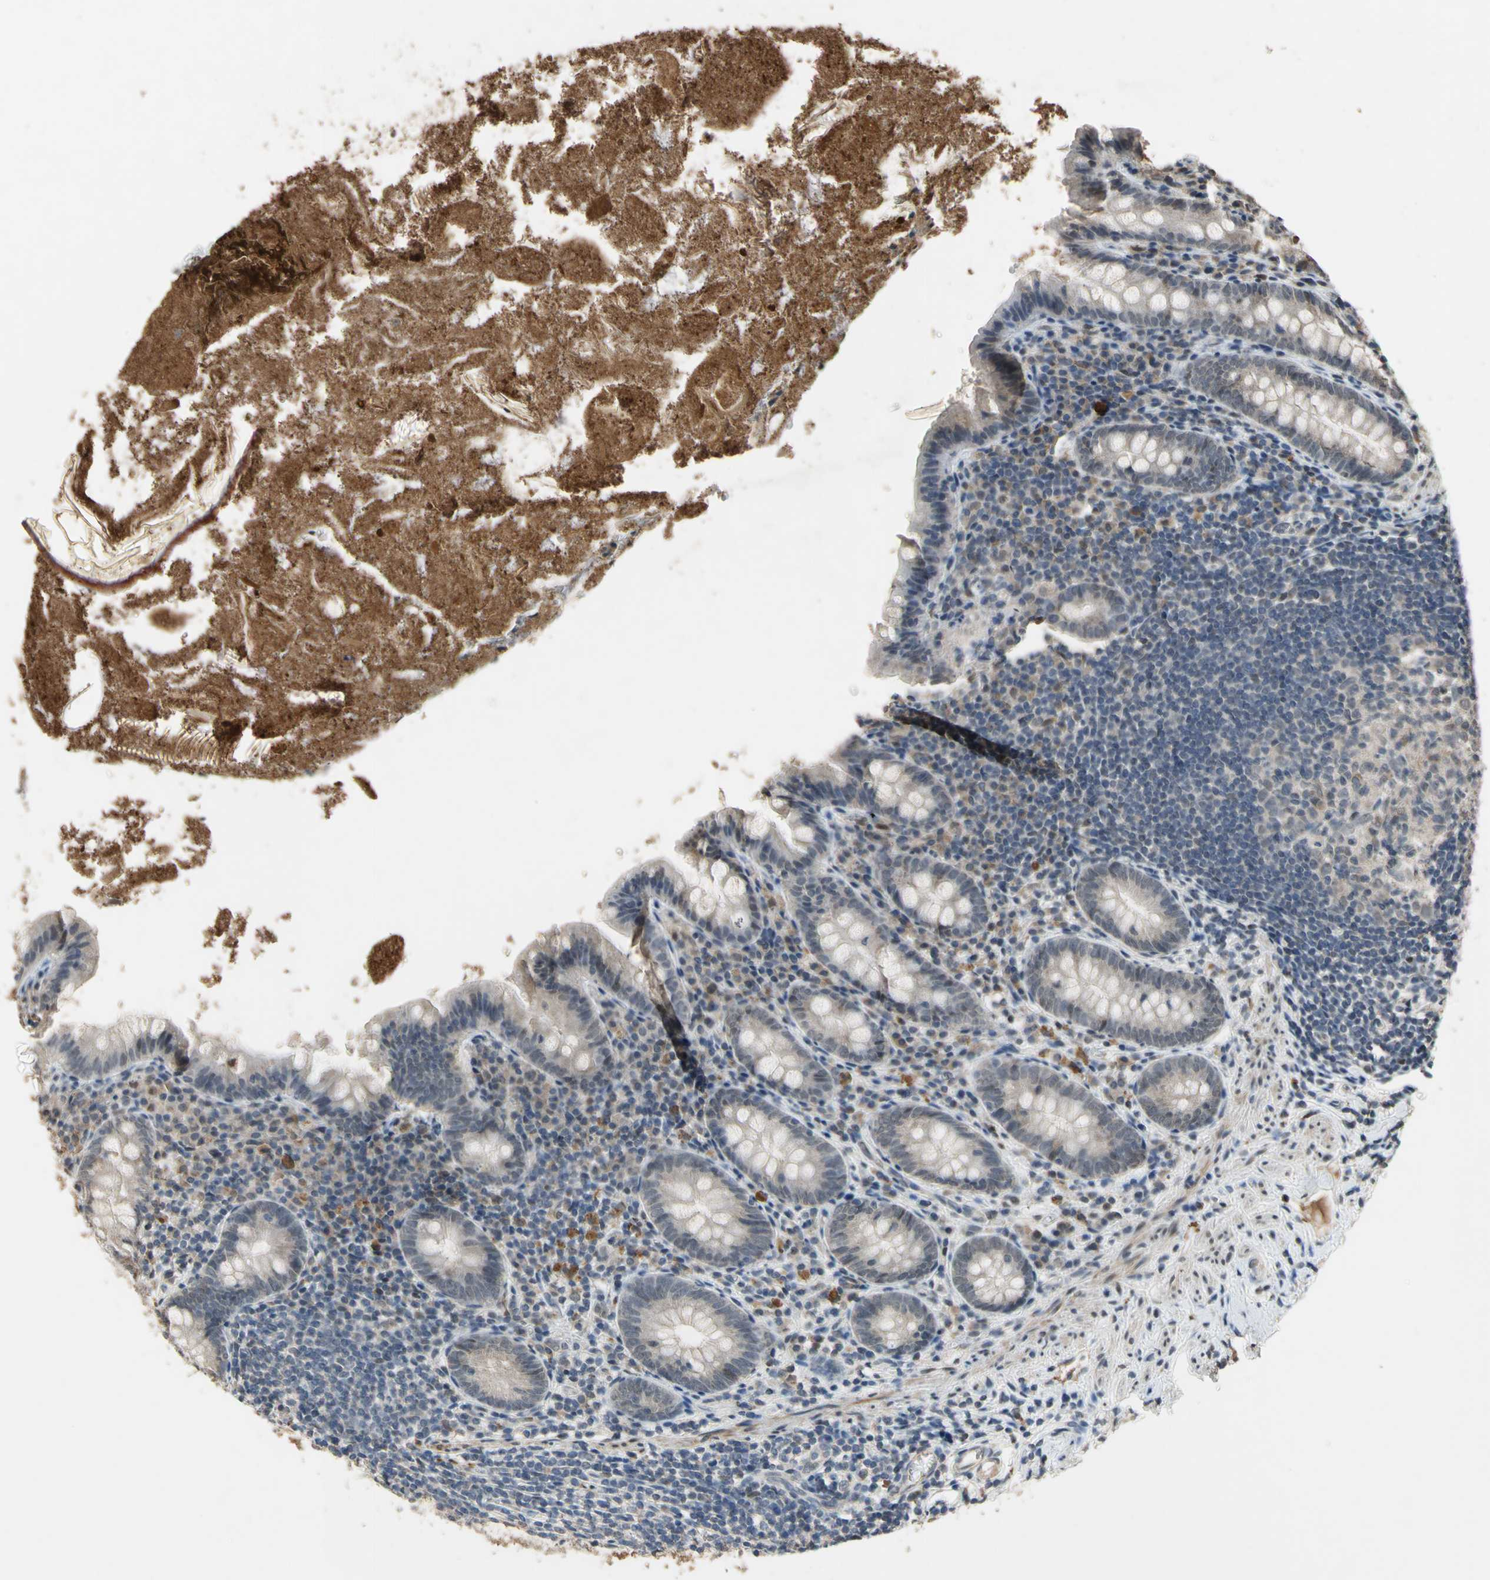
{"staining": {"intensity": "negative", "quantity": "none", "location": "none"}, "tissue": "appendix", "cell_type": "Glandular cells", "image_type": "normal", "snomed": [{"axis": "morphology", "description": "Normal tissue, NOS"}, {"axis": "topography", "description": "Appendix"}], "caption": "A high-resolution photomicrograph shows immunohistochemistry staining of unremarkable appendix, which displays no significant expression in glandular cells. (Stains: DAB (3,3'-diaminobenzidine) immunohistochemistry with hematoxylin counter stain, Microscopy: brightfield microscopy at high magnification).", "gene": "ZNF174", "patient": {"sex": "male", "age": 52}}